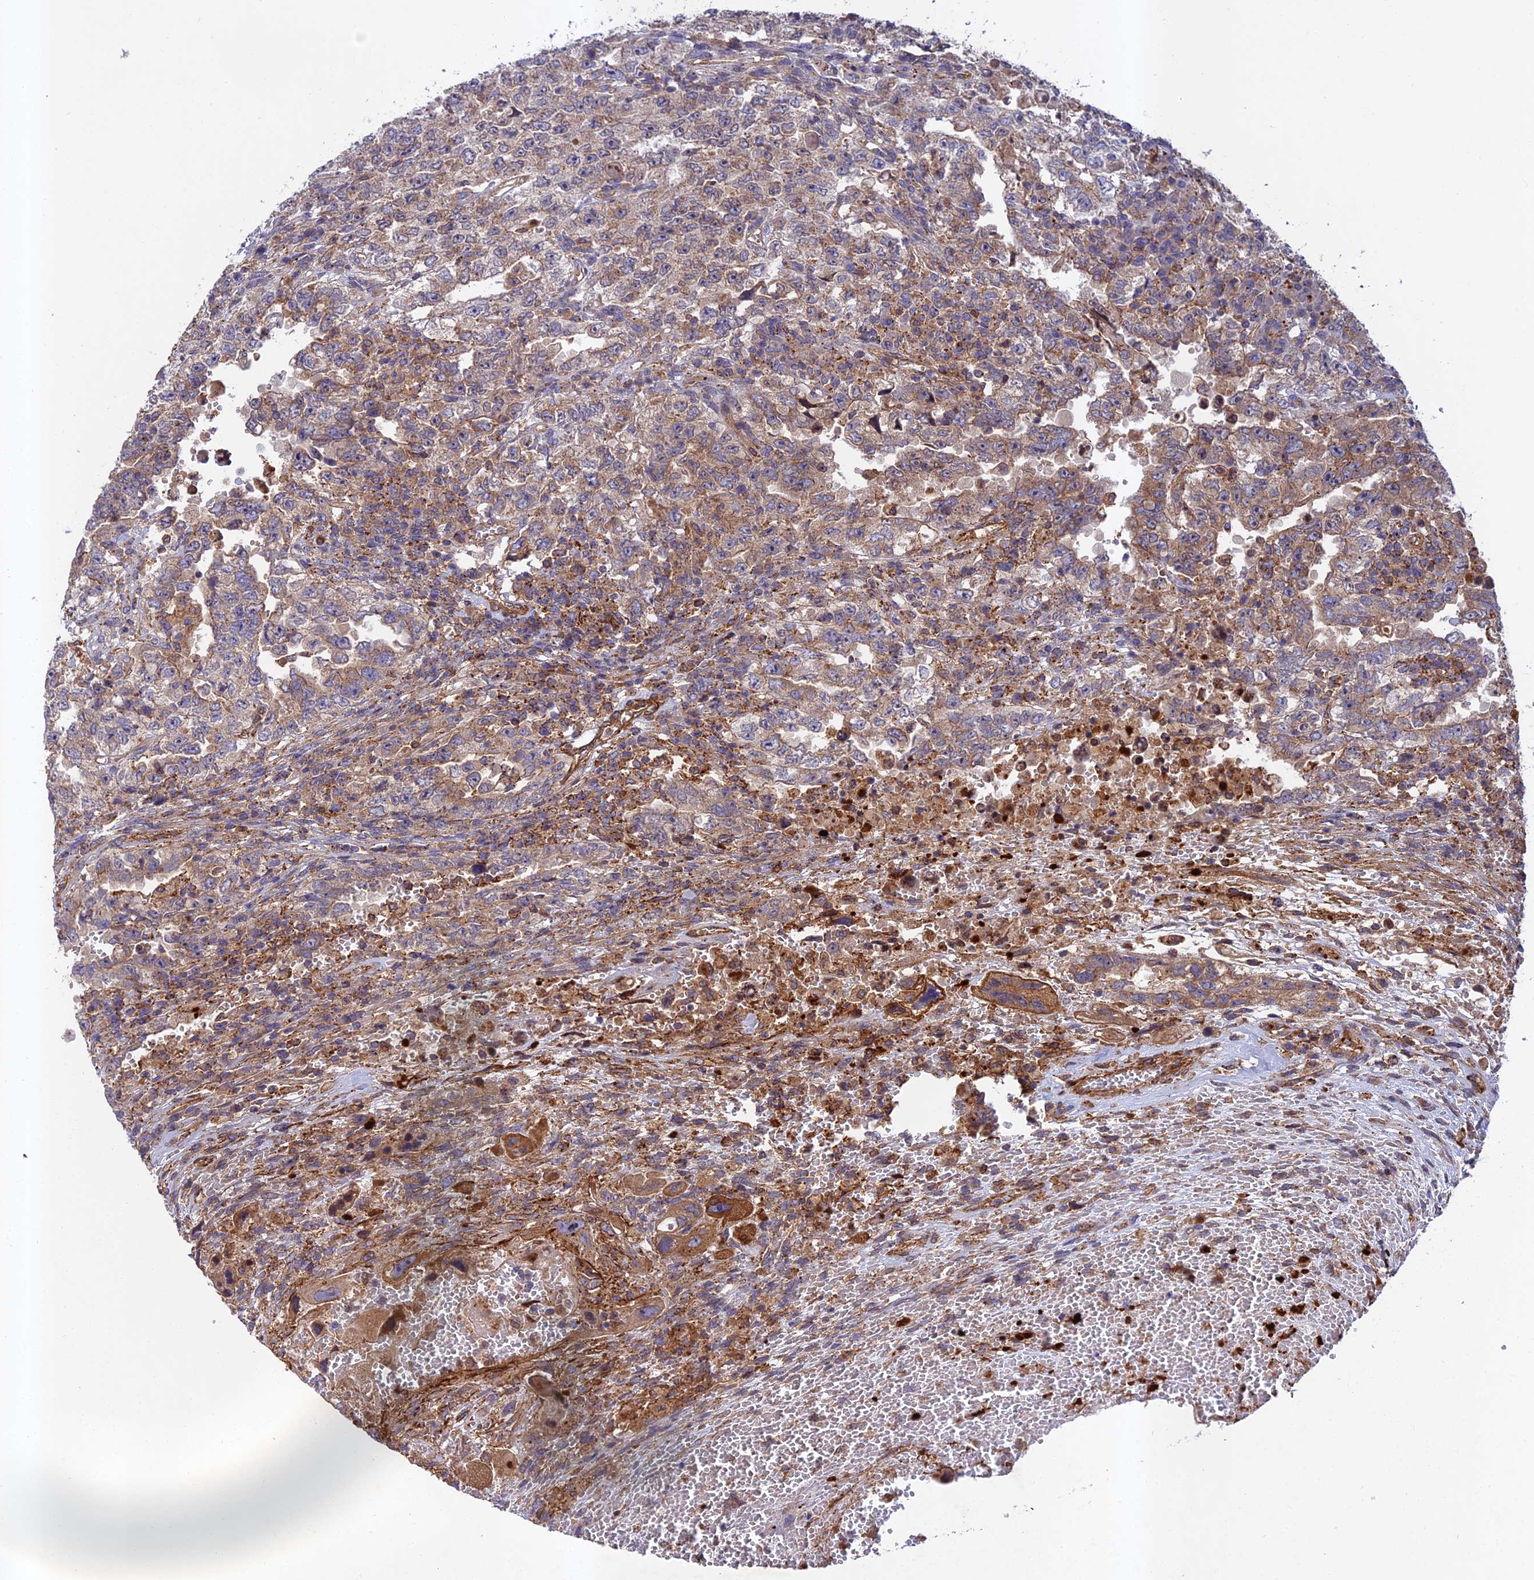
{"staining": {"intensity": "moderate", "quantity": "<25%", "location": "cytoplasmic/membranous"}, "tissue": "testis cancer", "cell_type": "Tumor cells", "image_type": "cancer", "snomed": [{"axis": "morphology", "description": "Carcinoma, Embryonal, NOS"}, {"axis": "topography", "description": "Testis"}], "caption": "Immunohistochemical staining of human testis cancer (embryonal carcinoma) reveals low levels of moderate cytoplasmic/membranous staining in about <25% of tumor cells.", "gene": "RALGAPA2", "patient": {"sex": "male", "age": 26}}